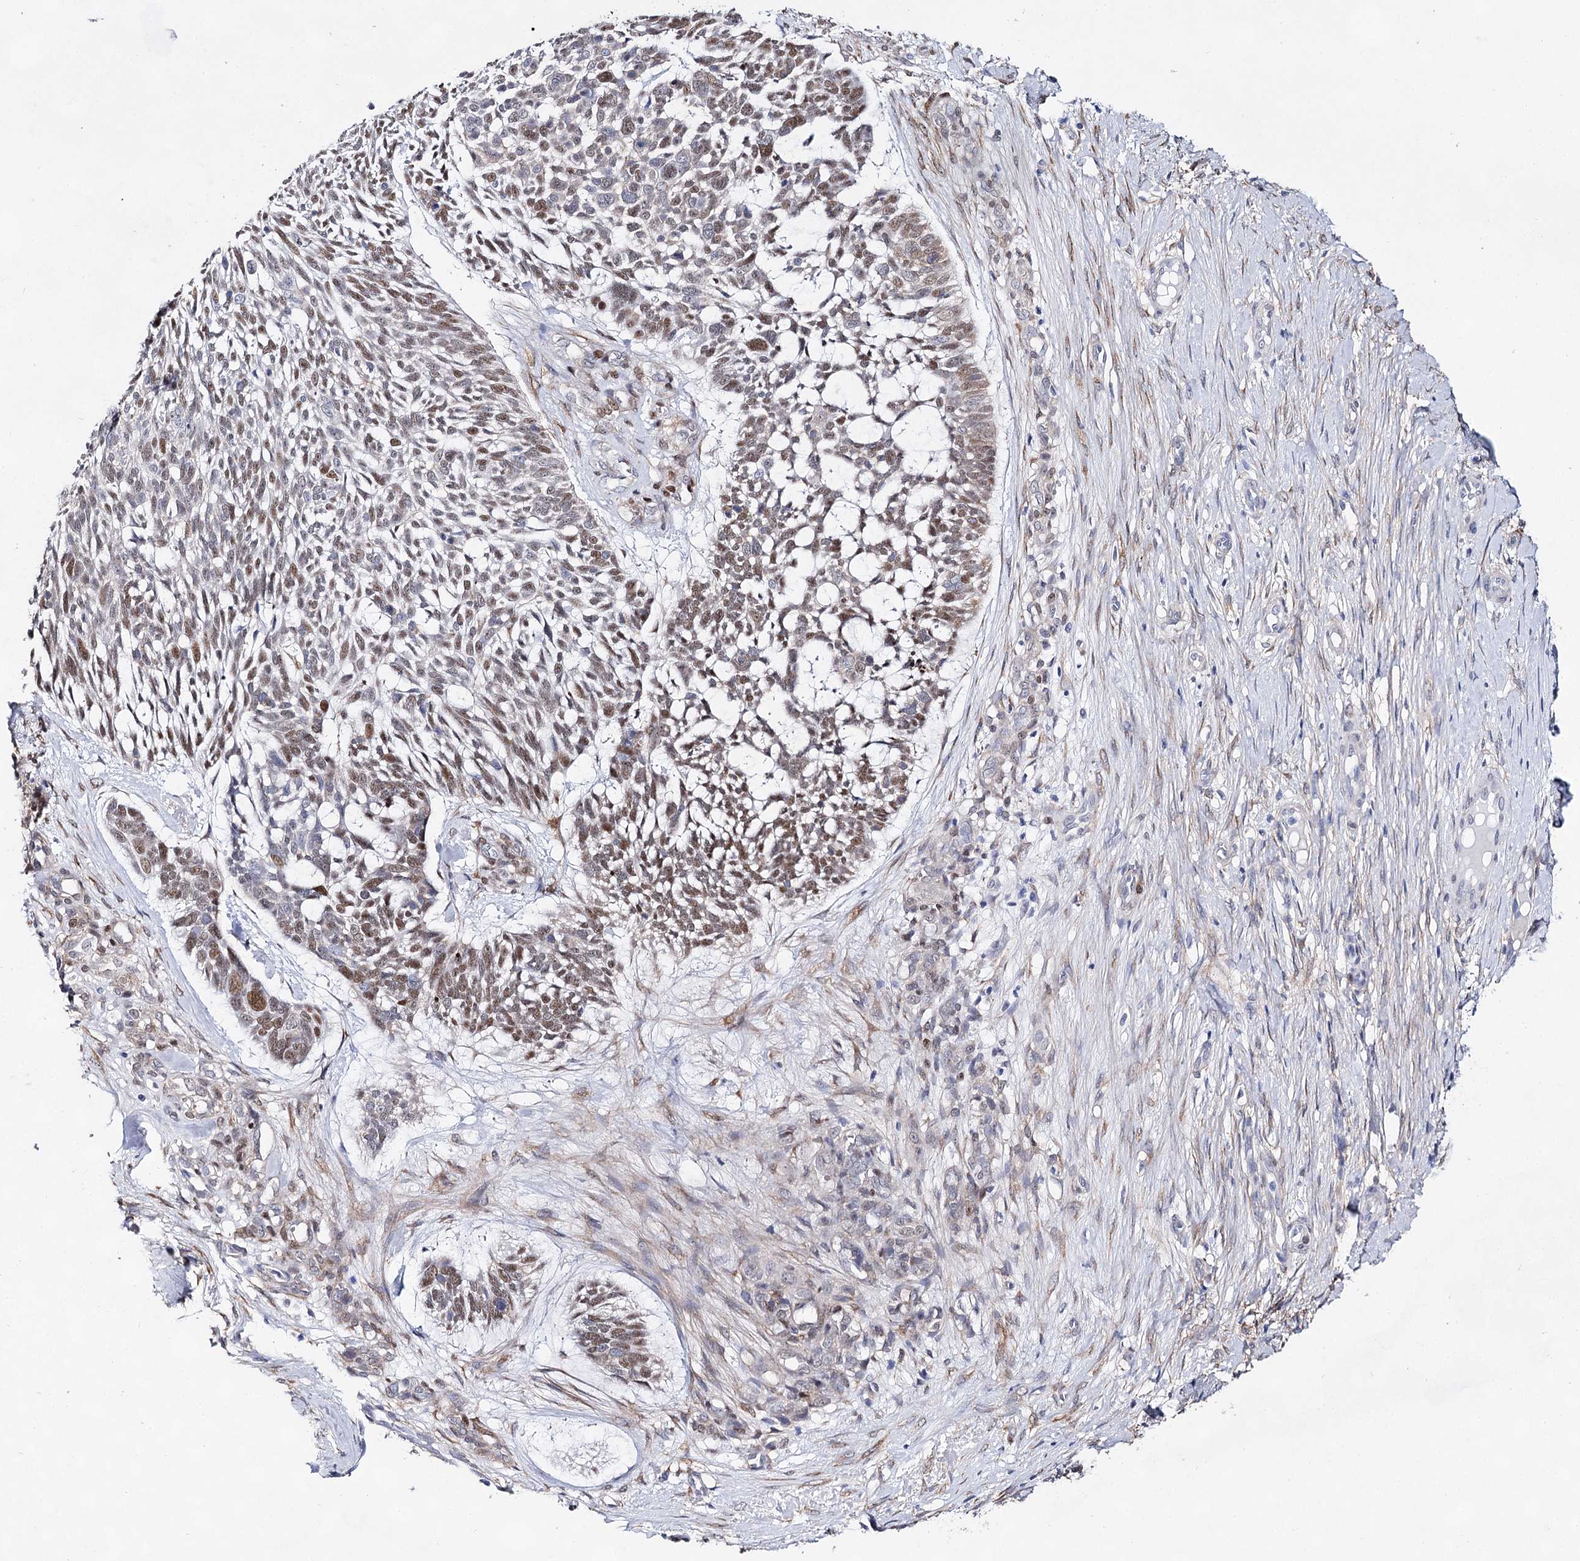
{"staining": {"intensity": "moderate", "quantity": "25%-75%", "location": "nuclear"}, "tissue": "skin cancer", "cell_type": "Tumor cells", "image_type": "cancer", "snomed": [{"axis": "morphology", "description": "Basal cell carcinoma"}, {"axis": "topography", "description": "Skin"}], "caption": "Immunohistochemistry micrograph of skin cancer (basal cell carcinoma) stained for a protein (brown), which exhibits medium levels of moderate nuclear expression in about 25%-75% of tumor cells.", "gene": "UGDH", "patient": {"sex": "male", "age": 88}}